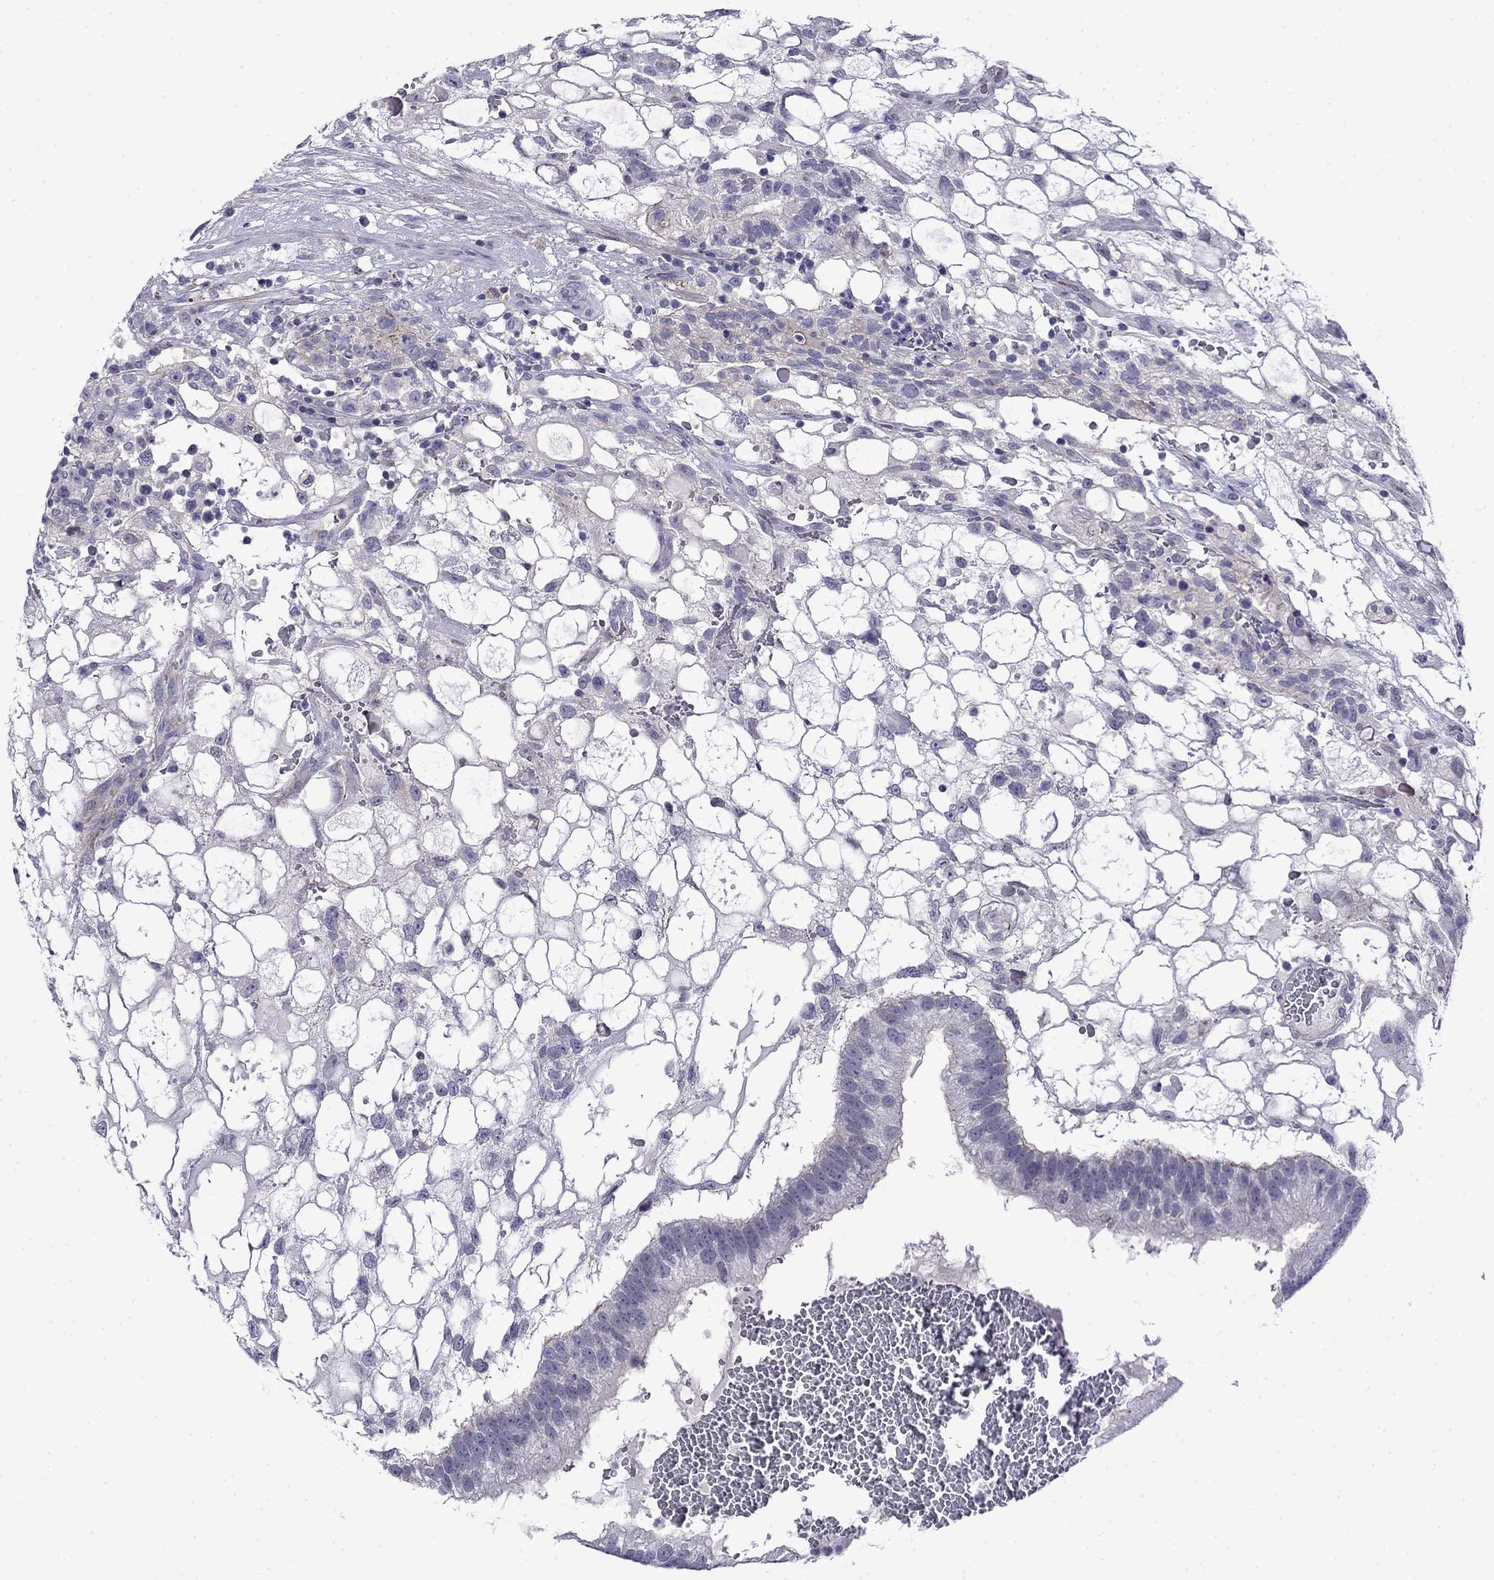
{"staining": {"intensity": "negative", "quantity": "none", "location": "none"}, "tissue": "testis cancer", "cell_type": "Tumor cells", "image_type": "cancer", "snomed": [{"axis": "morphology", "description": "Normal tissue, NOS"}, {"axis": "morphology", "description": "Carcinoma, Embryonal, NOS"}, {"axis": "topography", "description": "Testis"}, {"axis": "topography", "description": "Epididymis"}], "caption": "DAB (3,3'-diaminobenzidine) immunohistochemical staining of testis cancer exhibits no significant staining in tumor cells. (DAB IHC with hematoxylin counter stain).", "gene": "PRR18", "patient": {"sex": "male", "age": 32}}